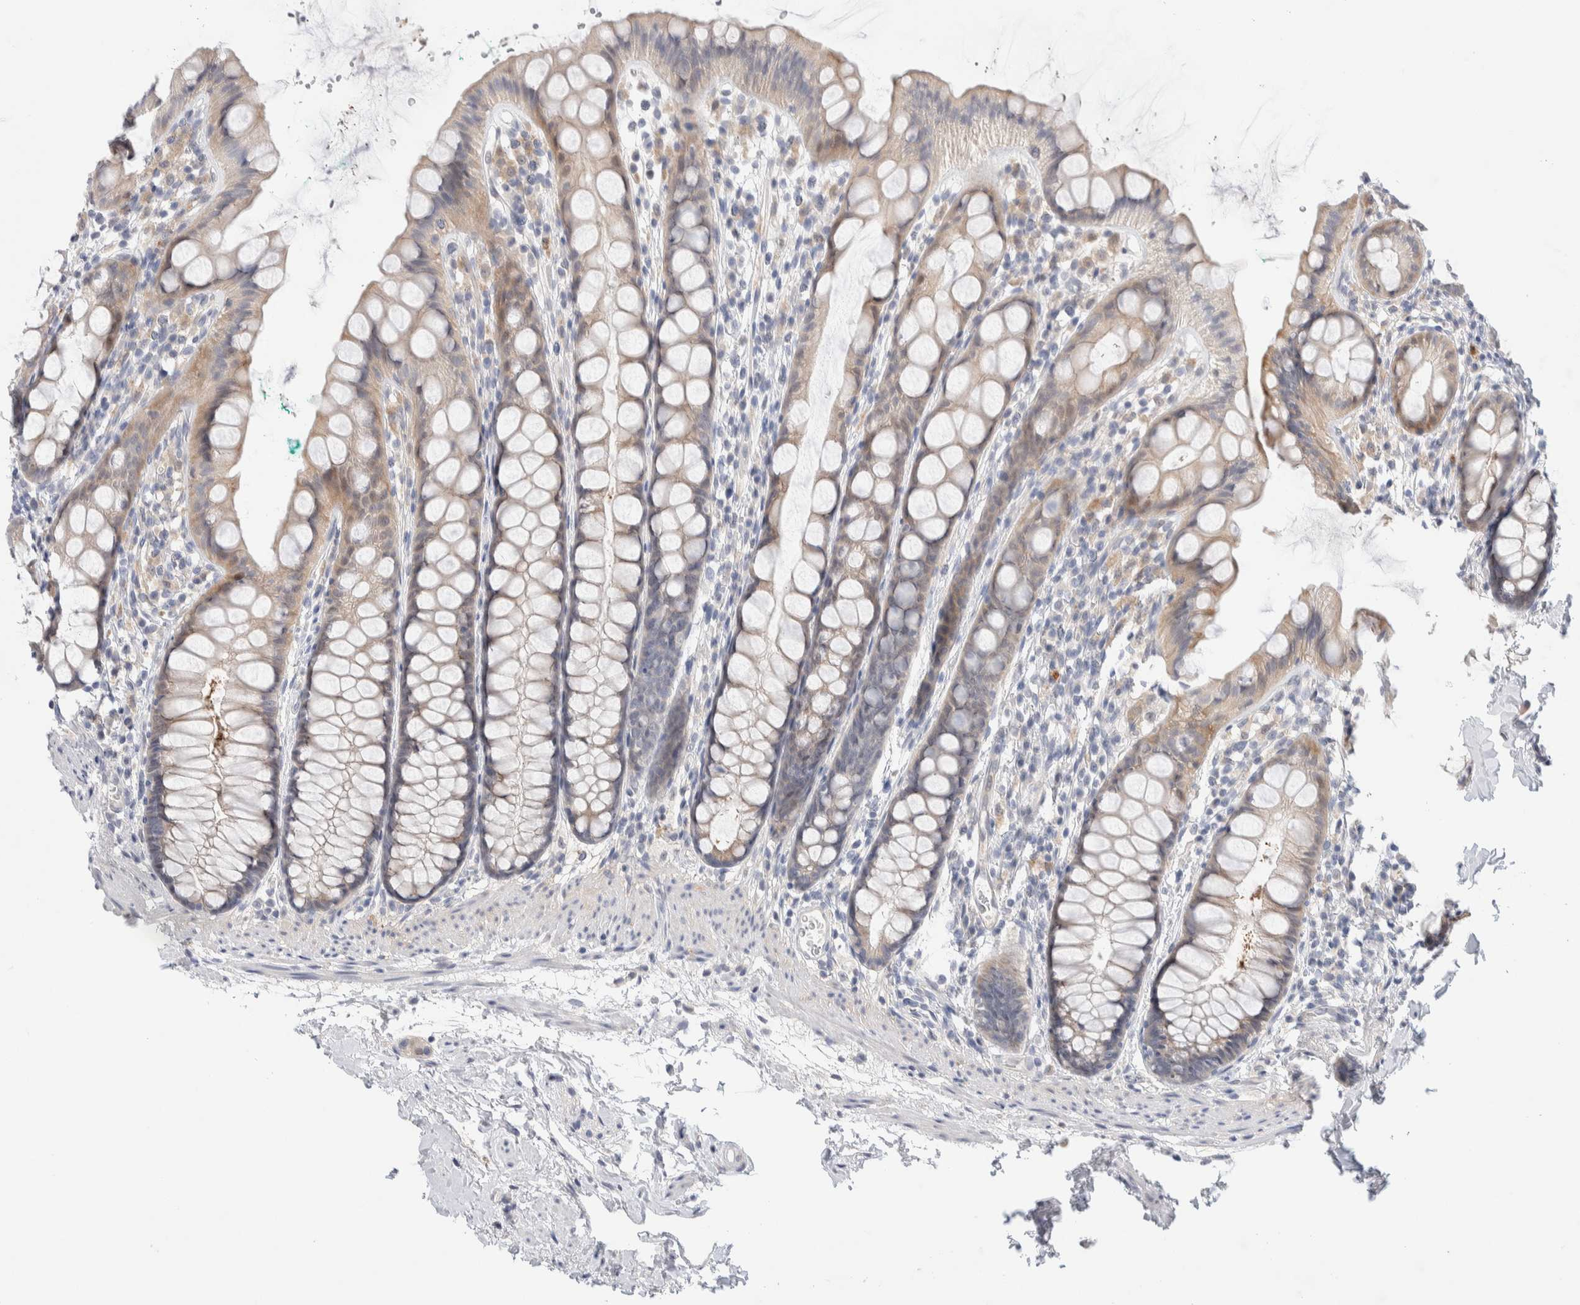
{"staining": {"intensity": "weak", "quantity": "25%-75%", "location": "cytoplasmic/membranous"}, "tissue": "rectum", "cell_type": "Glandular cells", "image_type": "normal", "snomed": [{"axis": "morphology", "description": "Normal tissue, NOS"}, {"axis": "topography", "description": "Rectum"}], "caption": "An image of rectum stained for a protein demonstrates weak cytoplasmic/membranous brown staining in glandular cells.", "gene": "DNAJB6", "patient": {"sex": "female", "age": 65}}